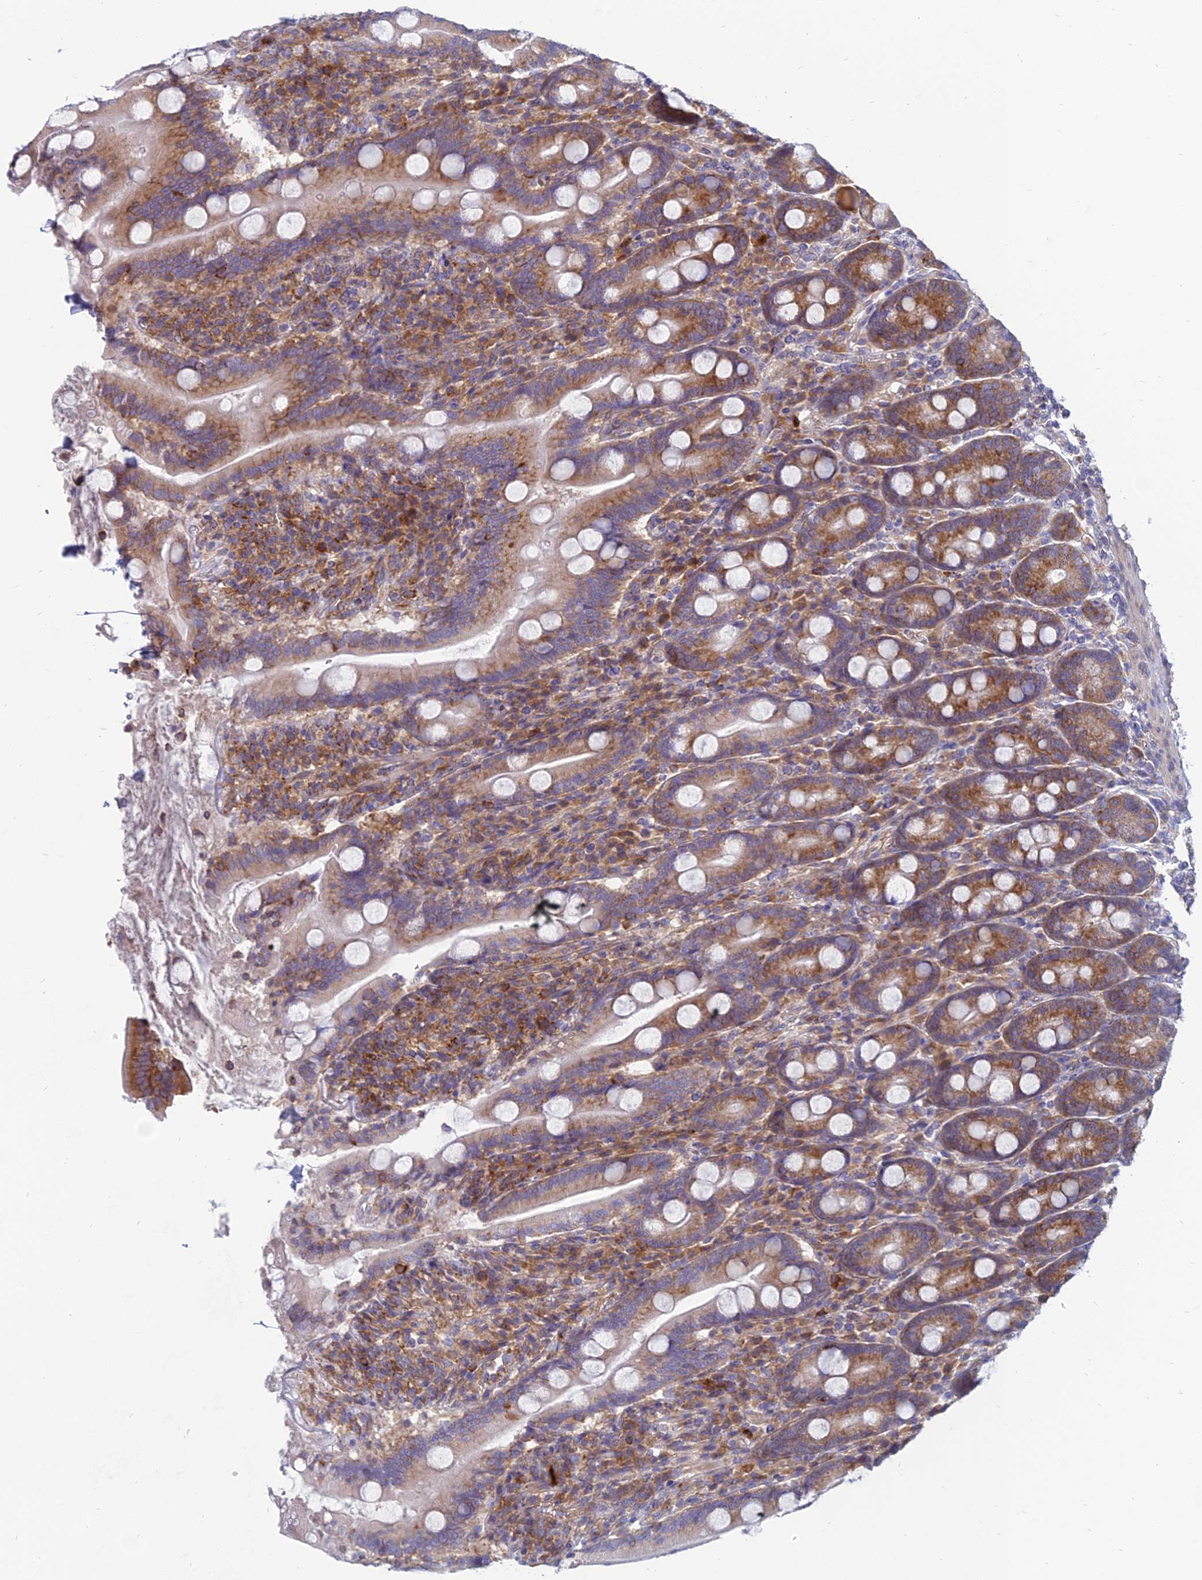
{"staining": {"intensity": "strong", "quantity": "25%-75%", "location": "cytoplasmic/membranous"}, "tissue": "duodenum", "cell_type": "Glandular cells", "image_type": "normal", "snomed": [{"axis": "morphology", "description": "Normal tissue, NOS"}, {"axis": "topography", "description": "Duodenum"}], "caption": "Immunohistochemistry (IHC) (DAB) staining of unremarkable duodenum displays strong cytoplasmic/membranous protein positivity in approximately 25%-75% of glandular cells.", "gene": "TXLNA", "patient": {"sex": "male", "age": 35}}